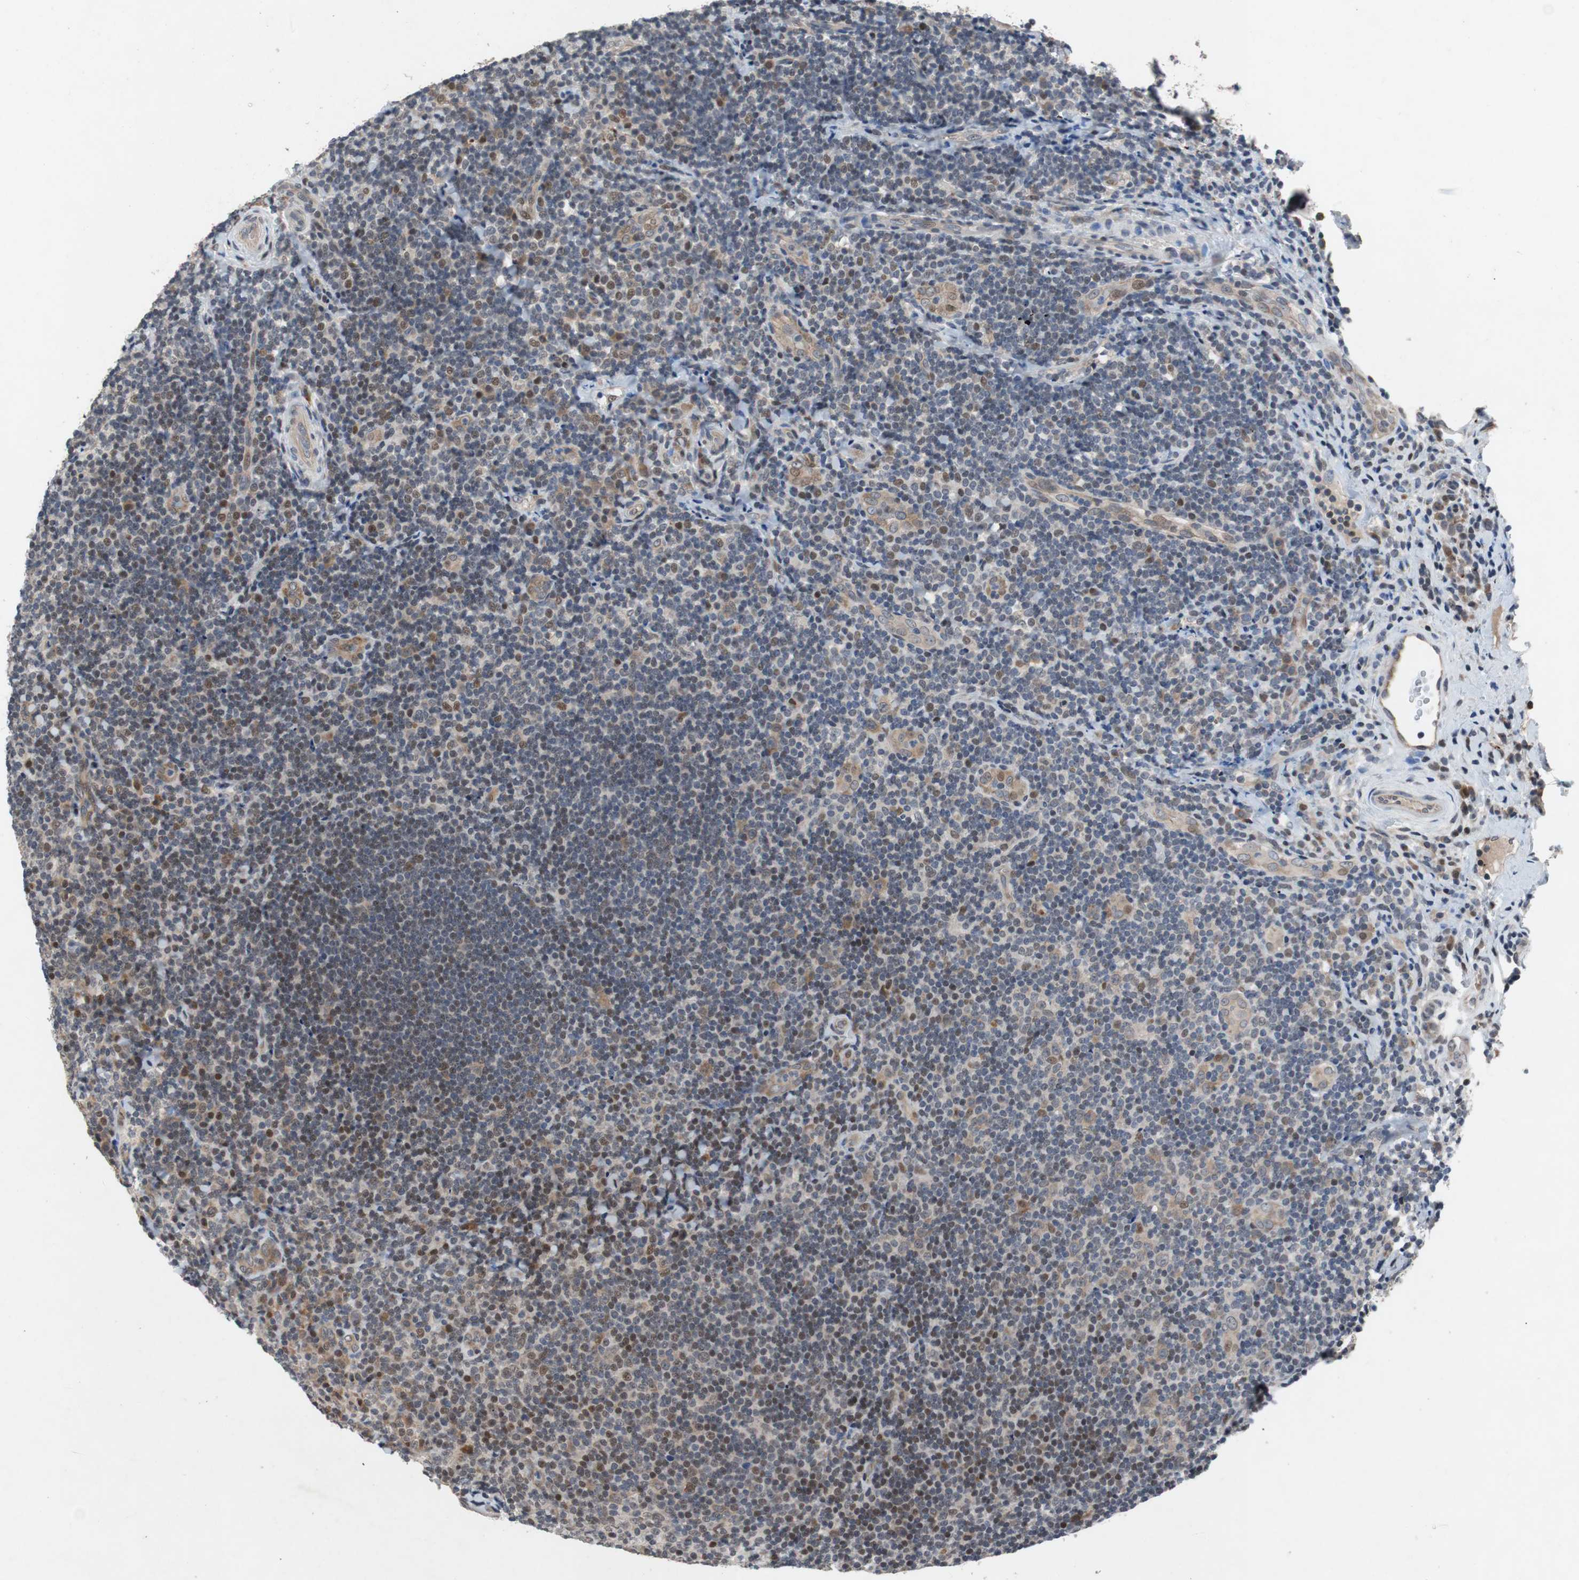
{"staining": {"intensity": "moderate", "quantity": "25%-75%", "location": "nuclear"}, "tissue": "lymphoma", "cell_type": "Tumor cells", "image_type": "cancer", "snomed": [{"axis": "morphology", "description": "Malignant lymphoma, non-Hodgkin's type, High grade"}, {"axis": "topography", "description": "Tonsil"}], "caption": "Moderate nuclear protein expression is present in about 25%-75% of tumor cells in malignant lymphoma, non-Hodgkin's type (high-grade).", "gene": "TP63", "patient": {"sex": "female", "age": 36}}